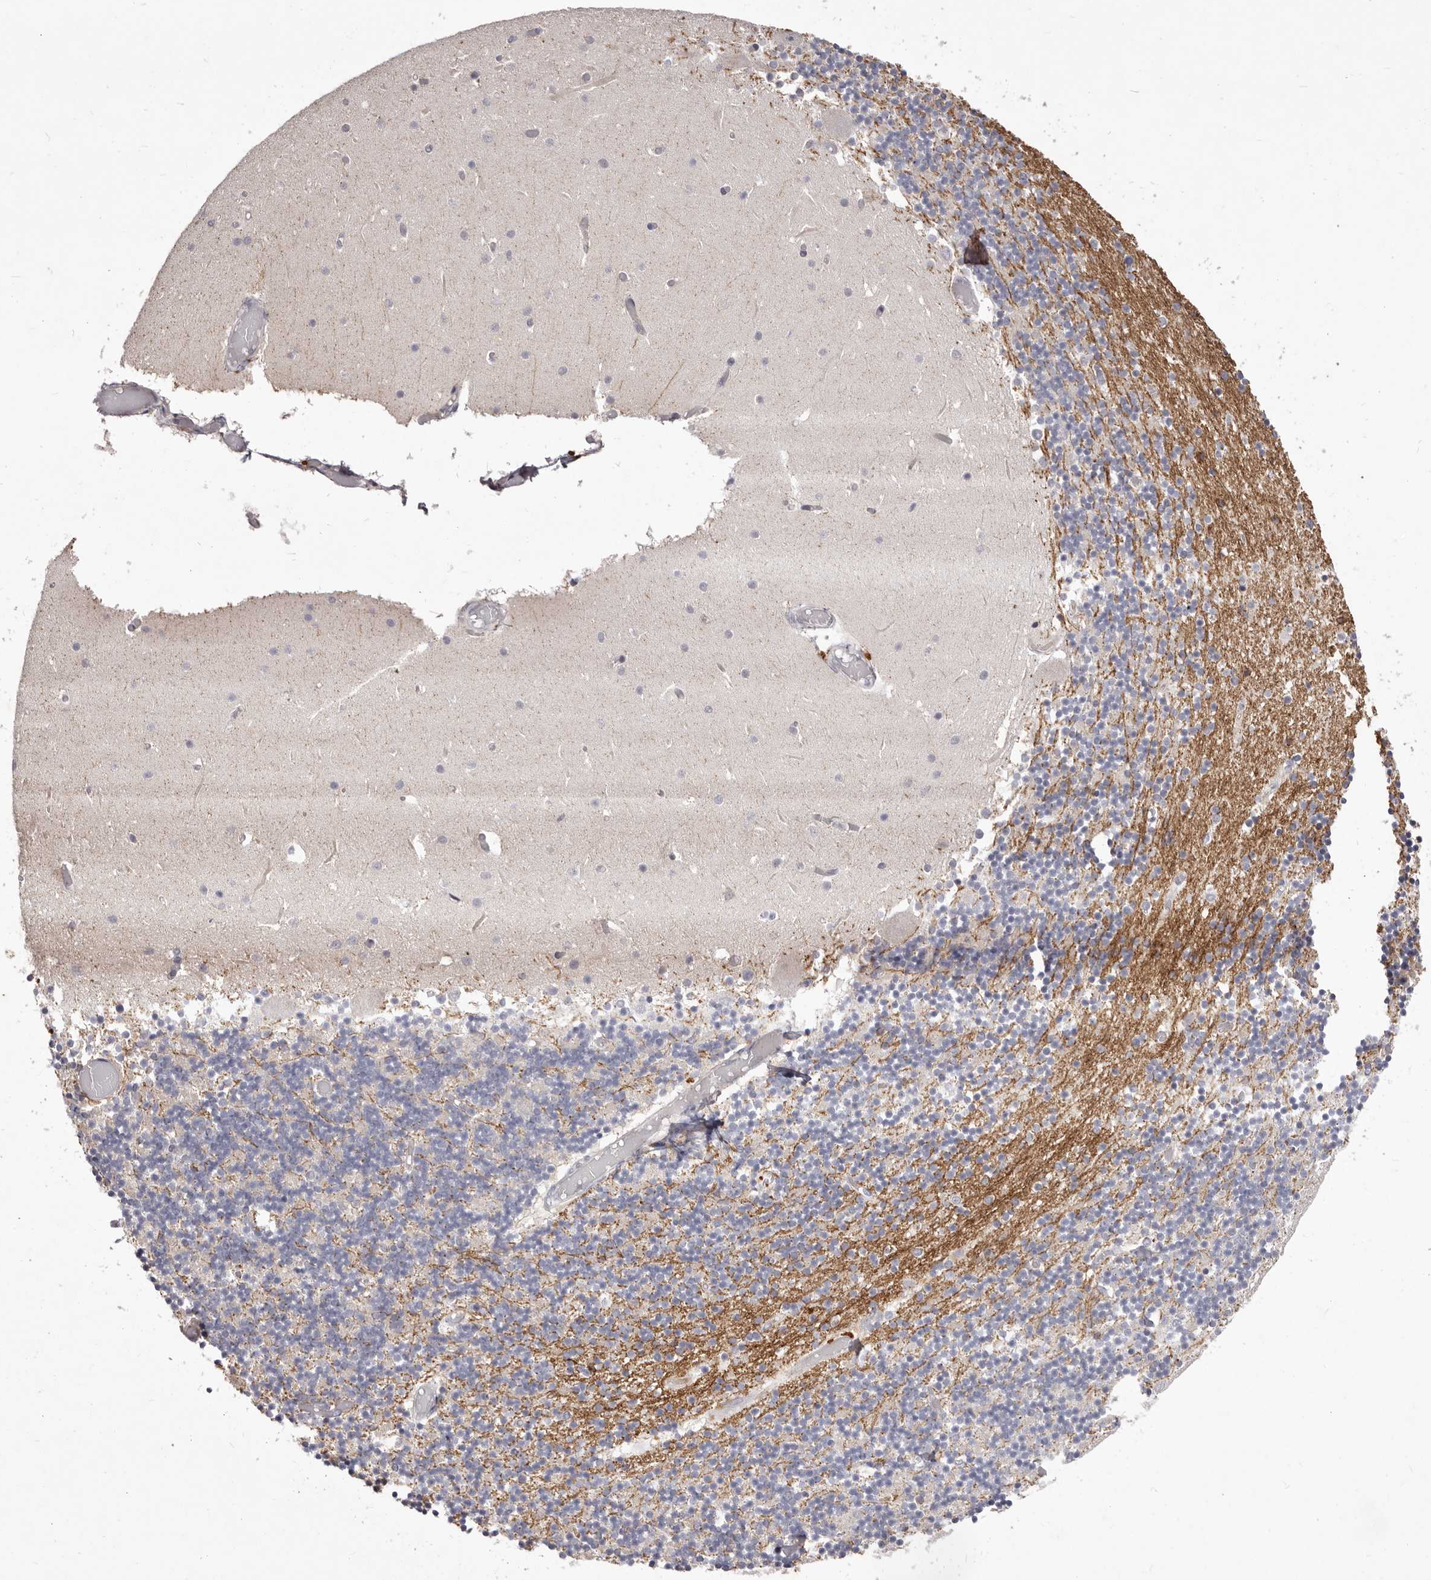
{"staining": {"intensity": "negative", "quantity": "none", "location": "none"}, "tissue": "cerebellum", "cell_type": "Cells in granular layer", "image_type": "normal", "snomed": [{"axis": "morphology", "description": "Normal tissue, NOS"}, {"axis": "topography", "description": "Cerebellum"}], "caption": "This is an IHC photomicrograph of normal cerebellum. There is no staining in cells in granular layer.", "gene": "GARNL3", "patient": {"sex": "female", "age": 28}}